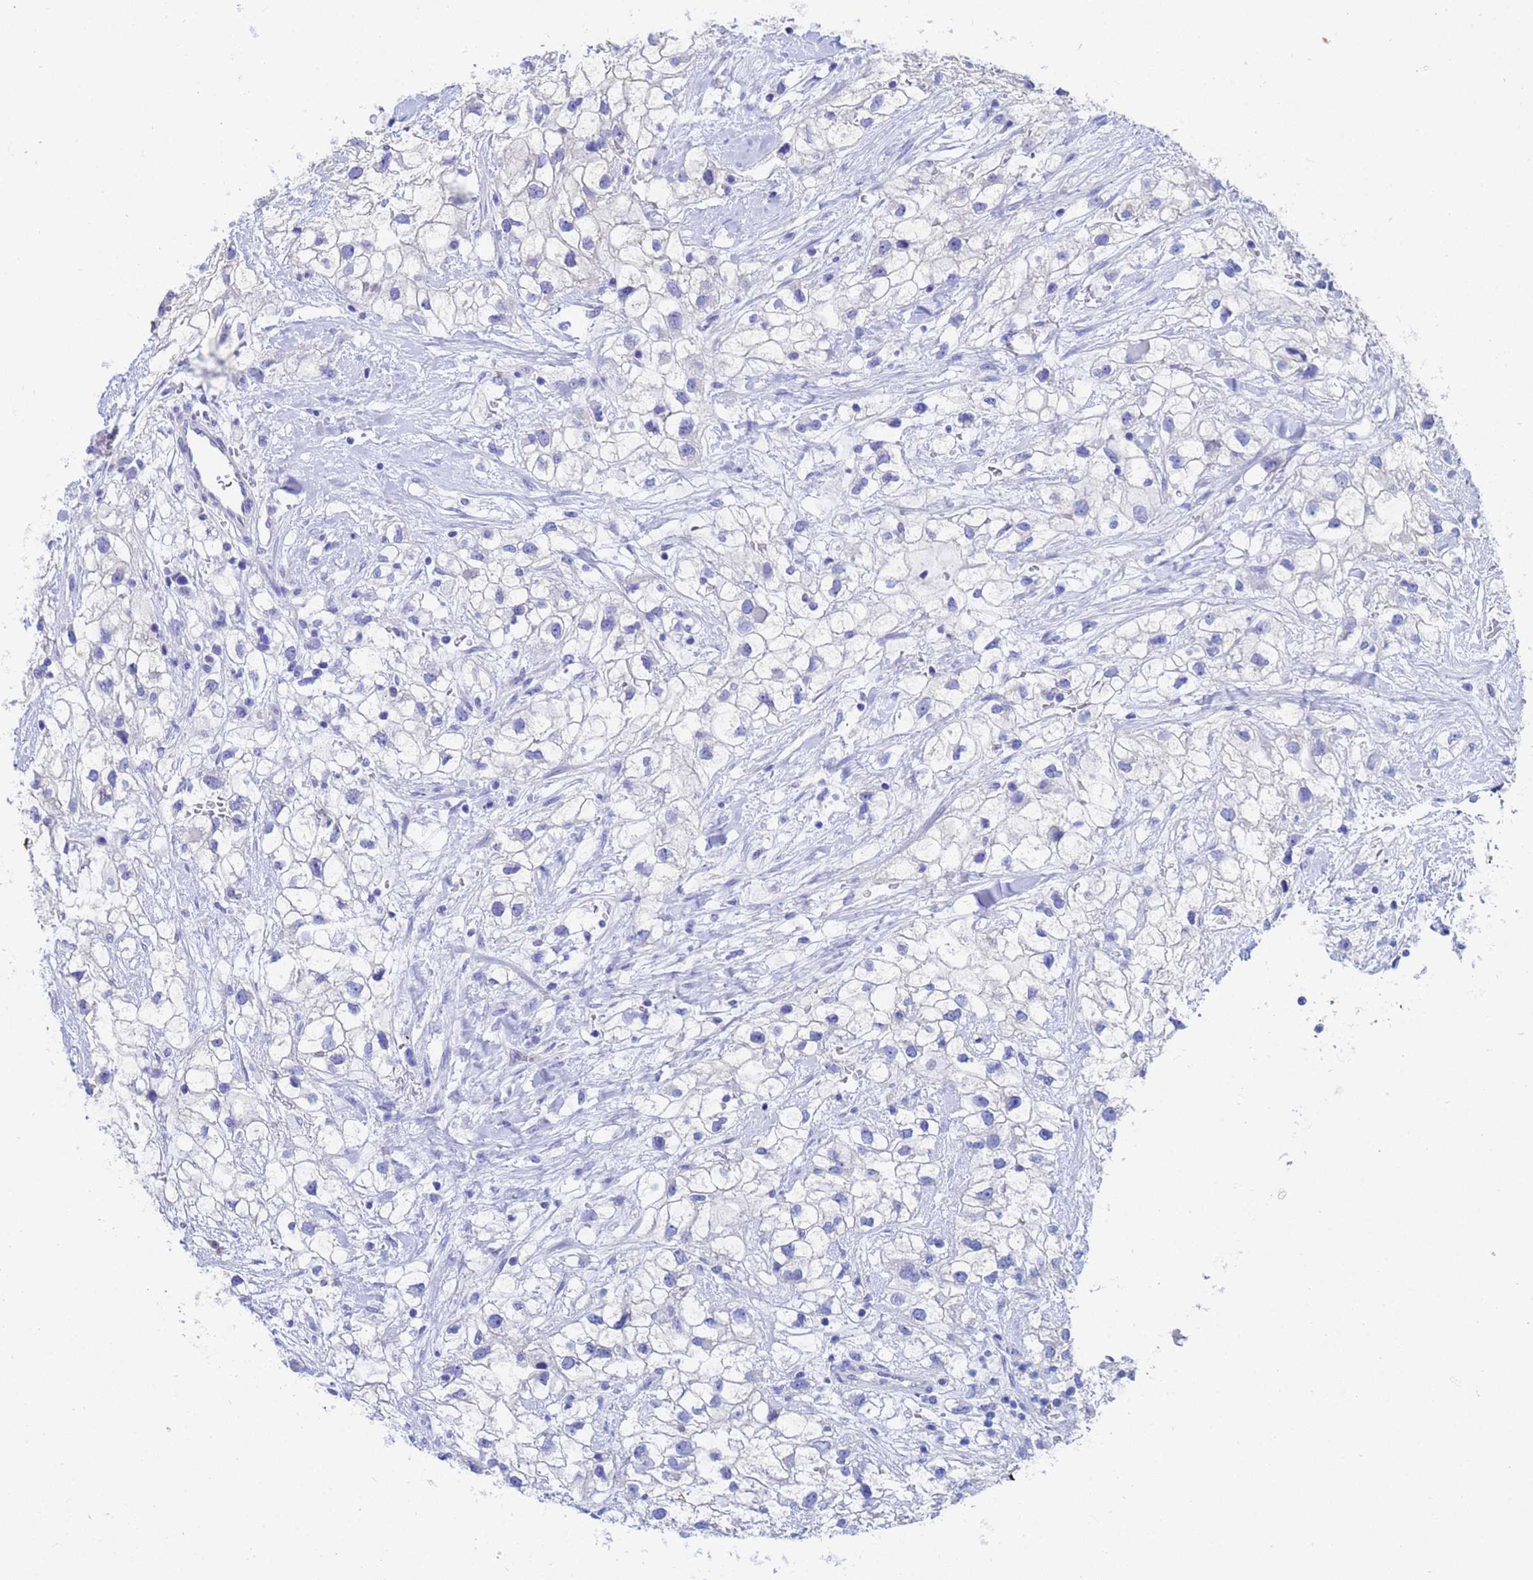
{"staining": {"intensity": "negative", "quantity": "none", "location": "none"}, "tissue": "renal cancer", "cell_type": "Tumor cells", "image_type": "cancer", "snomed": [{"axis": "morphology", "description": "Adenocarcinoma, NOS"}, {"axis": "topography", "description": "Kidney"}], "caption": "Immunohistochemistry (IHC) image of neoplastic tissue: human renal cancer (adenocarcinoma) stained with DAB (3,3'-diaminobenzidine) exhibits no significant protein expression in tumor cells. (Stains: DAB (3,3'-diaminobenzidine) immunohistochemistry with hematoxylin counter stain, Microscopy: brightfield microscopy at high magnification).", "gene": "UBE2O", "patient": {"sex": "male", "age": 59}}